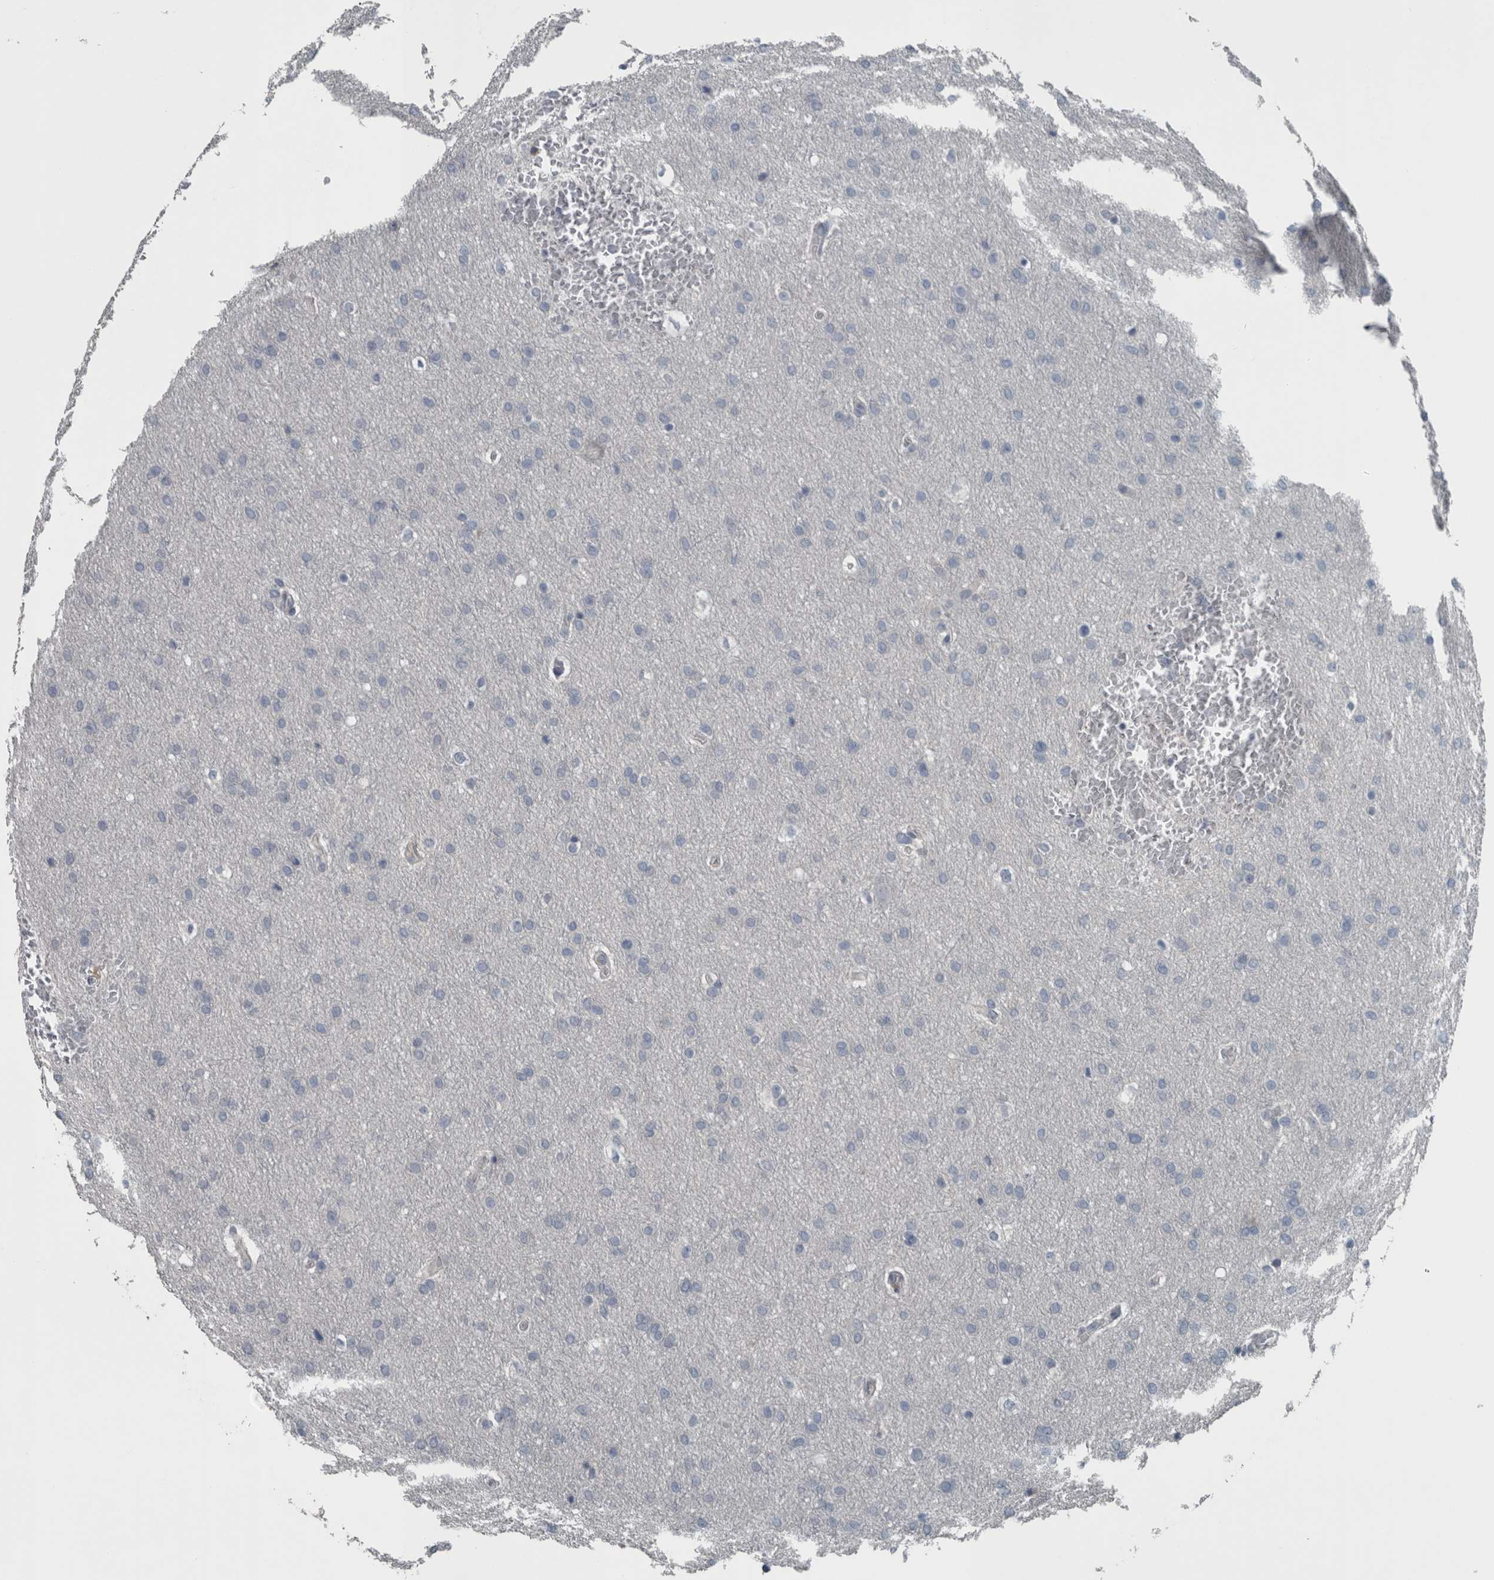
{"staining": {"intensity": "negative", "quantity": "none", "location": "none"}, "tissue": "glioma", "cell_type": "Tumor cells", "image_type": "cancer", "snomed": [{"axis": "morphology", "description": "Glioma, malignant, Low grade"}, {"axis": "topography", "description": "Brain"}], "caption": "Immunohistochemical staining of malignant low-grade glioma demonstrates no significant expression in tumor cells.", "gene": "KRT20", "patient": {"sex": "female", "age": 37}}